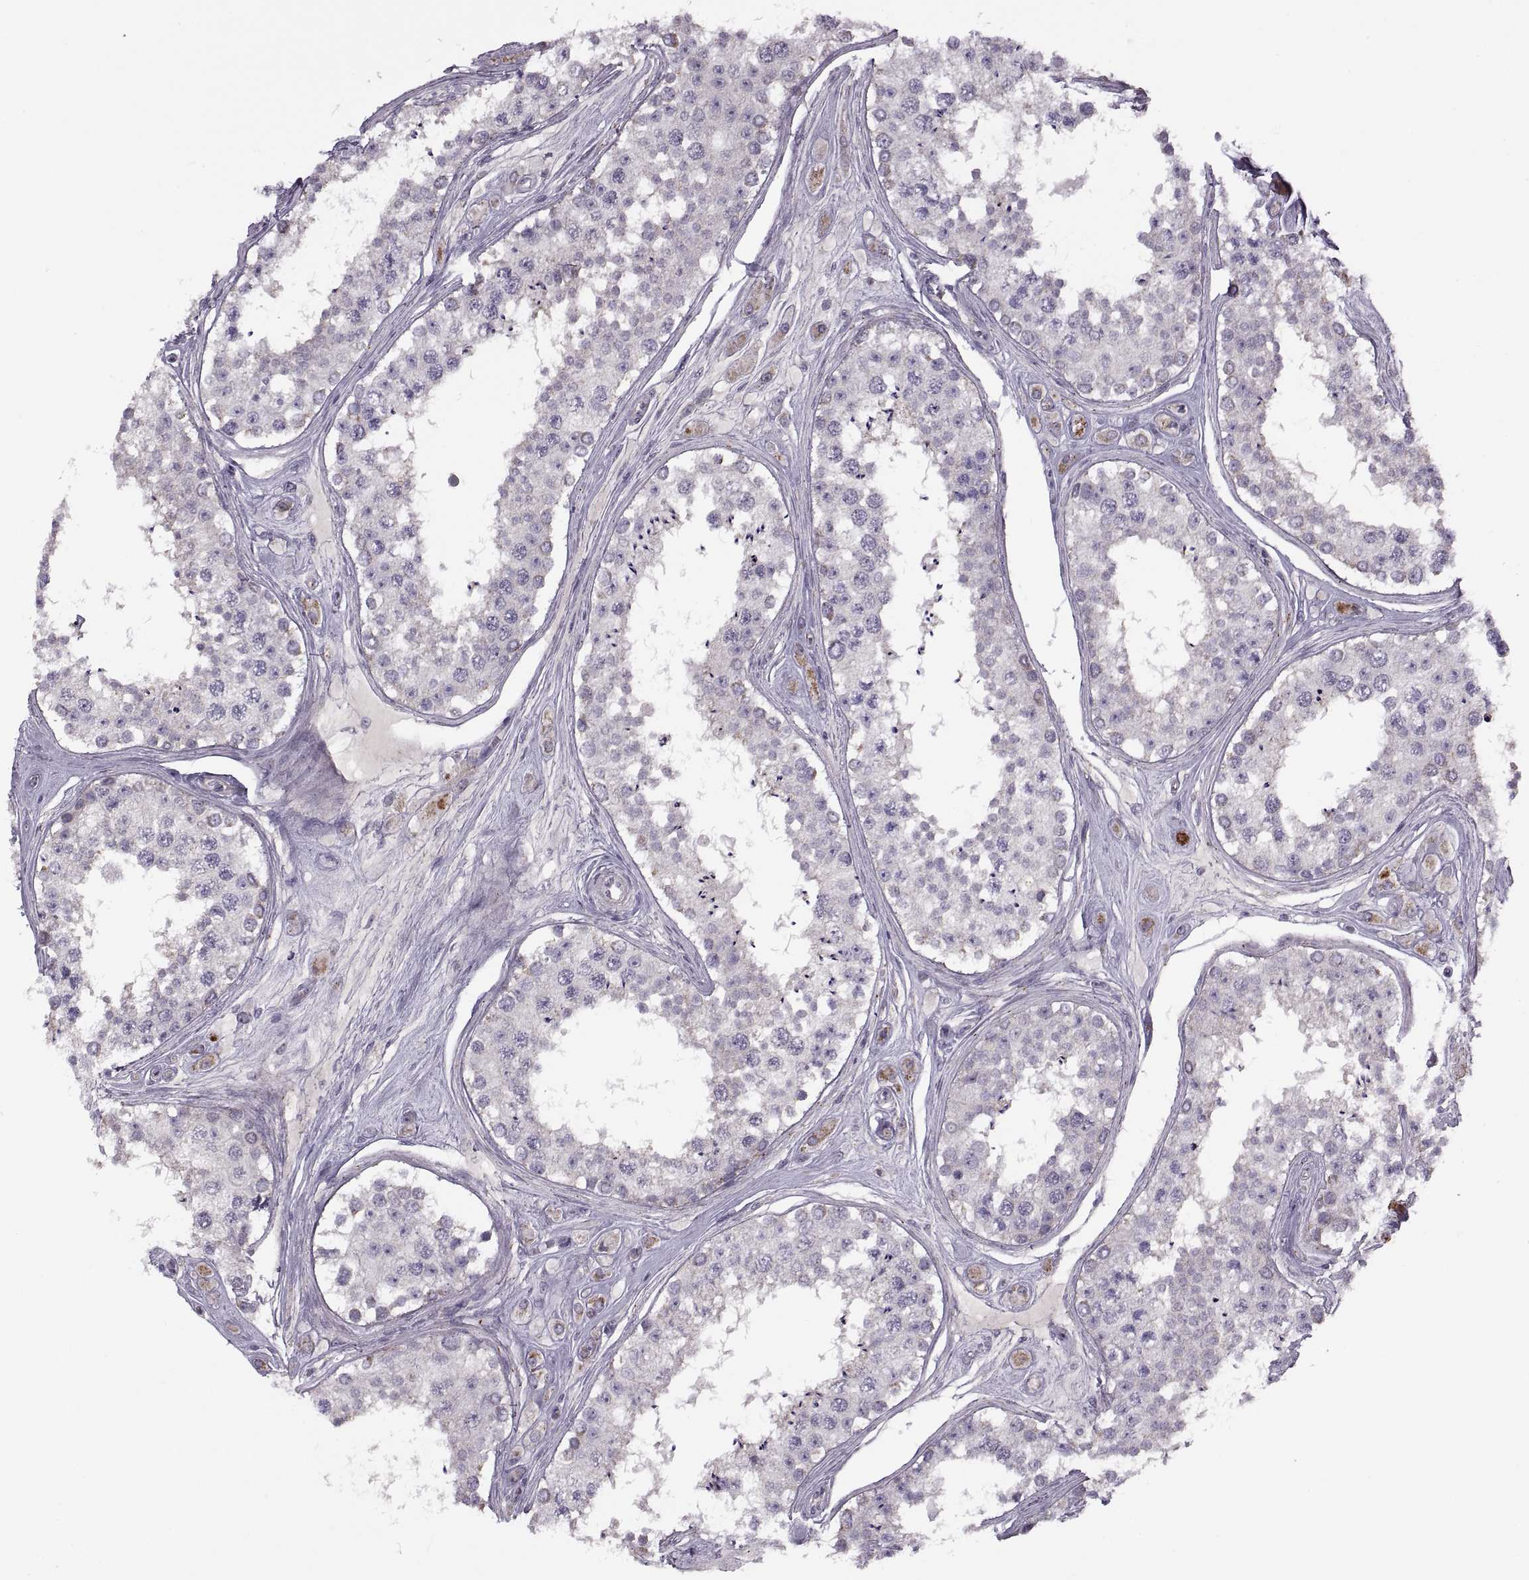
{"staining": {"intensity": "weak", "quantity": "<25%", "location": "cytoplasmic/membranous"}, "tissue": "testis", "cell_type": "Cells in seminiferous ducts", "image_type": "normal", "snomed": [{"axis": "morphology", "description": "Normal tissue, NOS"}, {"axis": "topography", "description": "Testis"}], "caption": "Protein analysis of benign testis shows no significant expression in cells in seminiferous ducts. Nuclei are stained in blue.", "gene": "PIERCE1", "patient": {"sex": "male", "age": 25}}